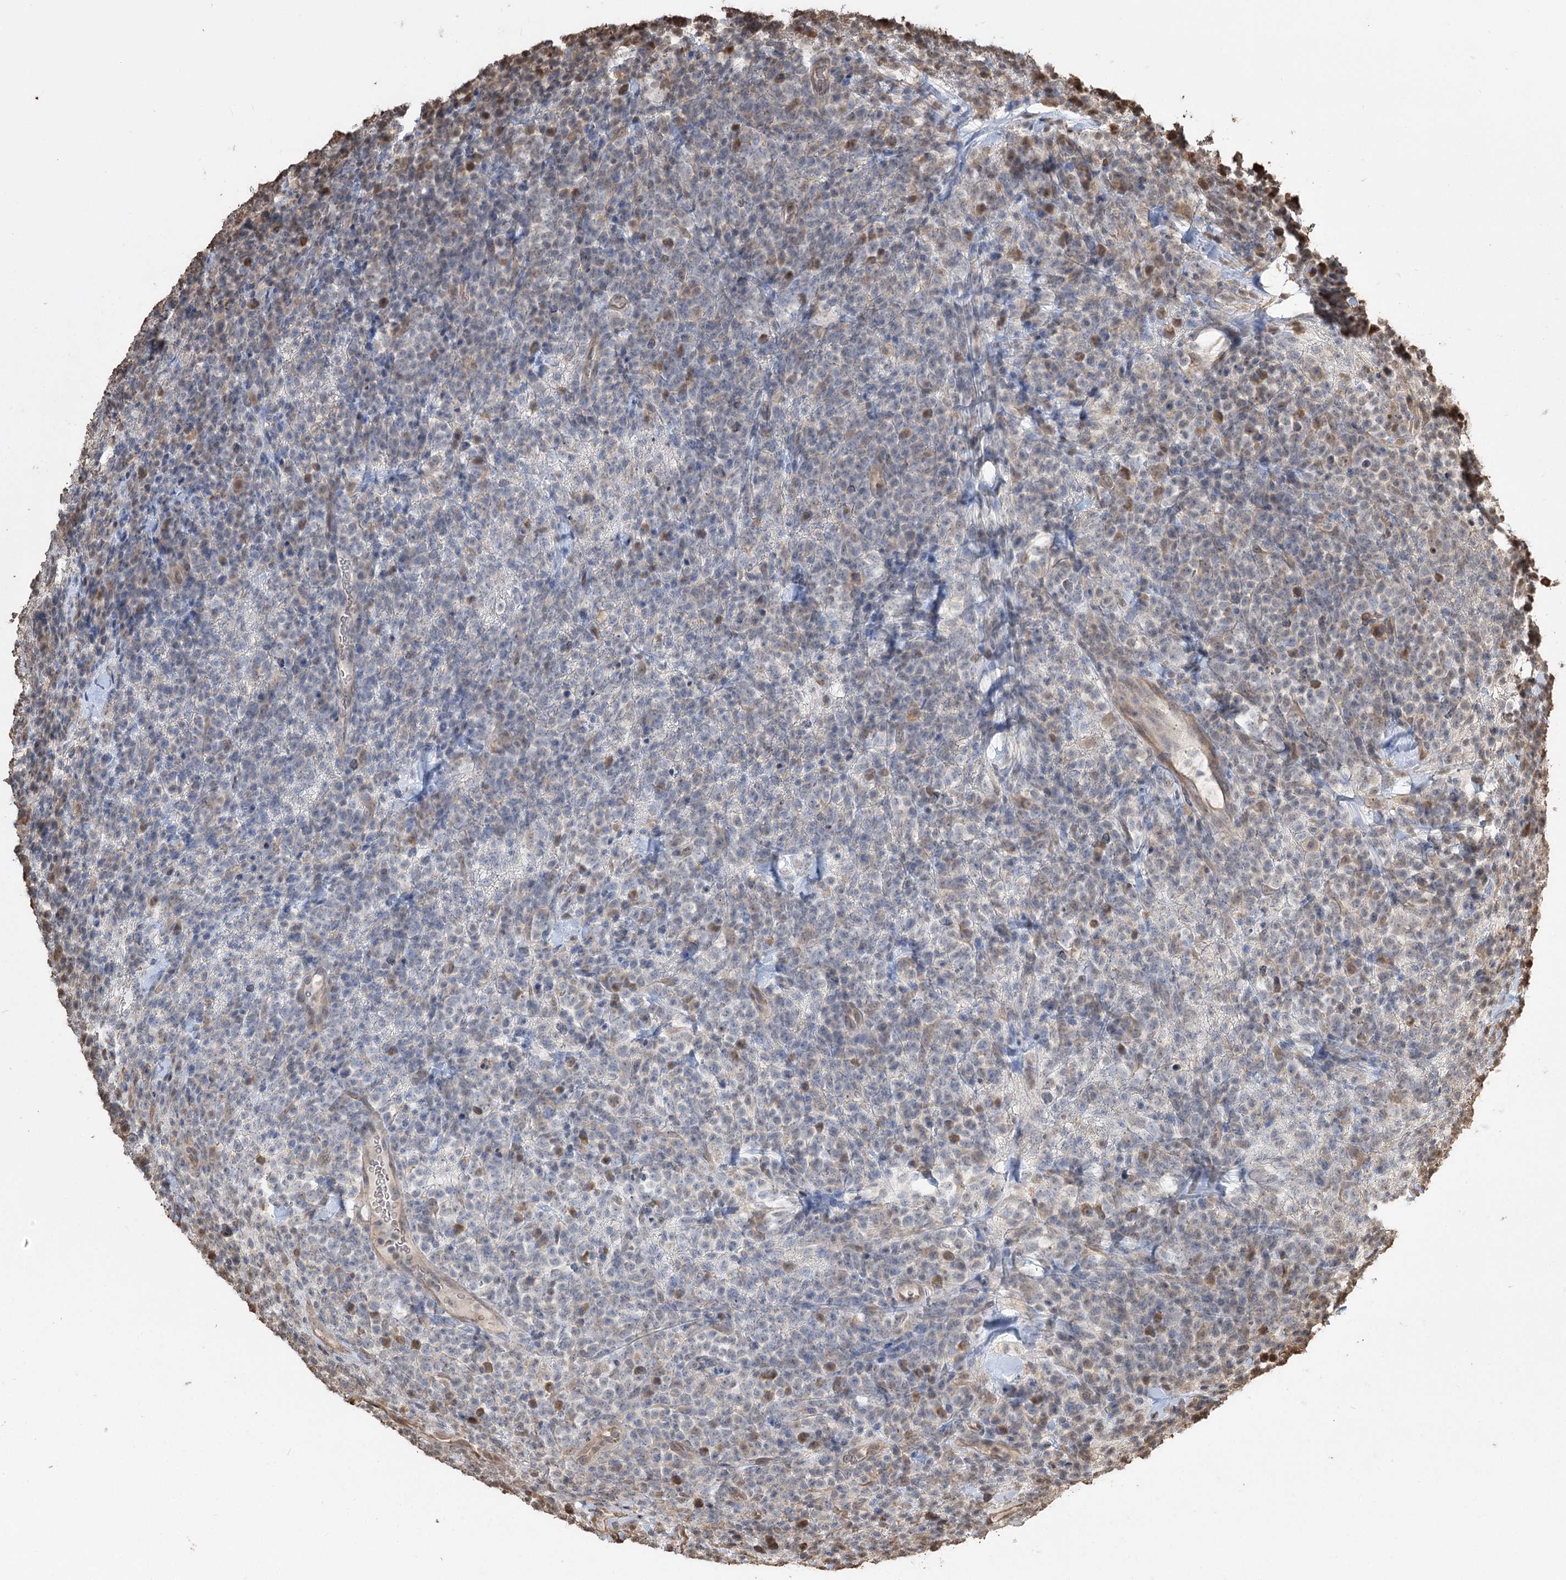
{"staining": {"intensity": "negative", "quantity": "none", "location": "none"}, "tissue": "lymphoma", "cell_type": "Tumor cells", "image_type": "cancer", "snomed": [{"axis": "morphology", "description": "Malignant lymphoma, non-Hodgkin's type, High grade"}, {"axis": "topography", "description": "Colon"}], "caption": "The photomicrograph reveals no staining of tumor cells in lymphoma.", "gene": "PLCH1", "patient": {"sex": "female", "age": 53}}